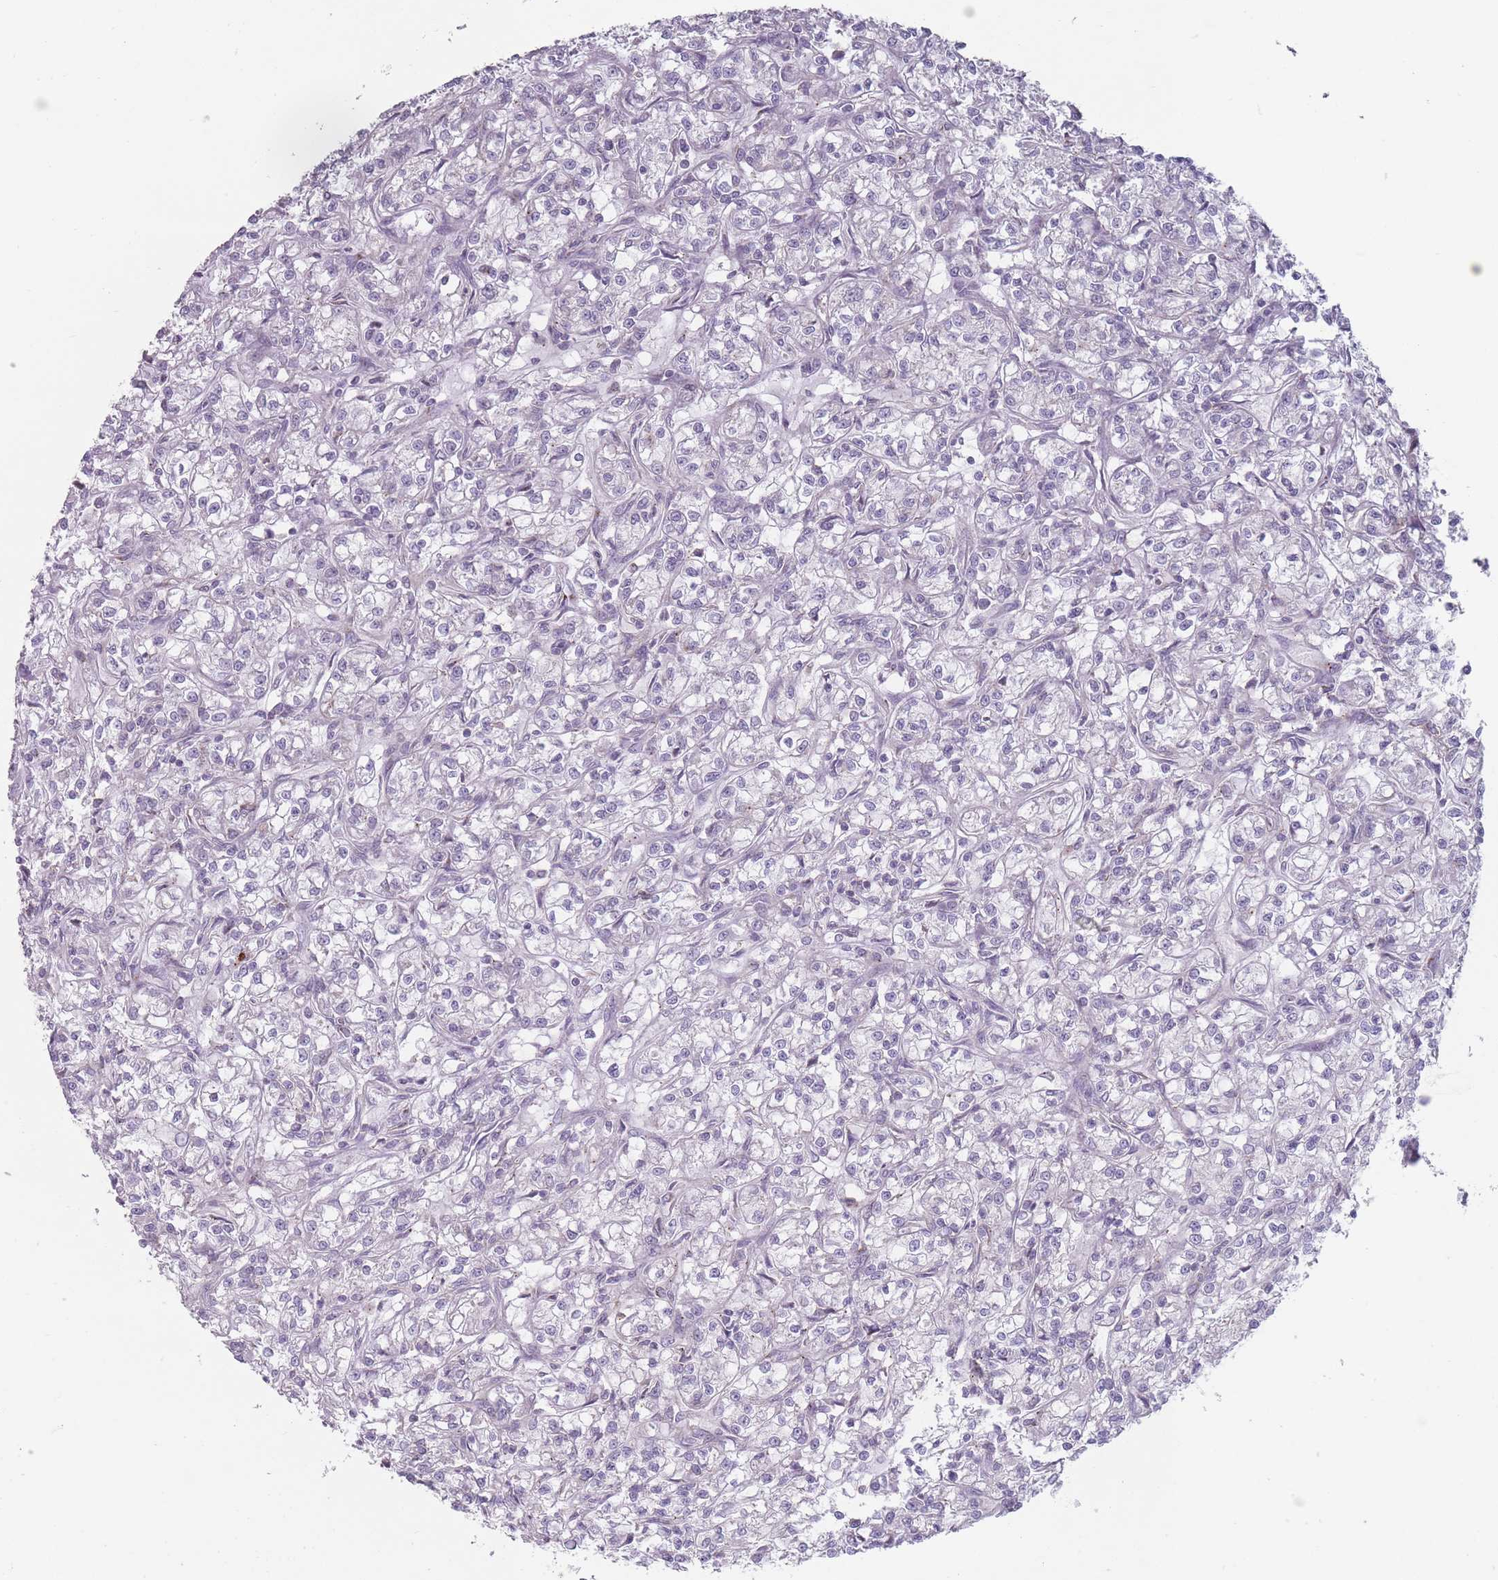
{"staining": {"intensity": "negative", "quantity": "none", "location": "none"}, "tissue": "renal cancer", "cell_type": "Tumor cells", "image_type": "cancer", "snomed": [{"axis": "morphology", "description": "Adenocarcinoma, NOS"}, {"axis": "topography", "description": "Kidney"}], "caption": "The immunohistochemistry (IHC) image has no significant positivity in tumor cells of renal cancer (adenocarcinoma) tissue.", "gene": "AKAIN1", "patient": {"sex": "female", "age": 59}}